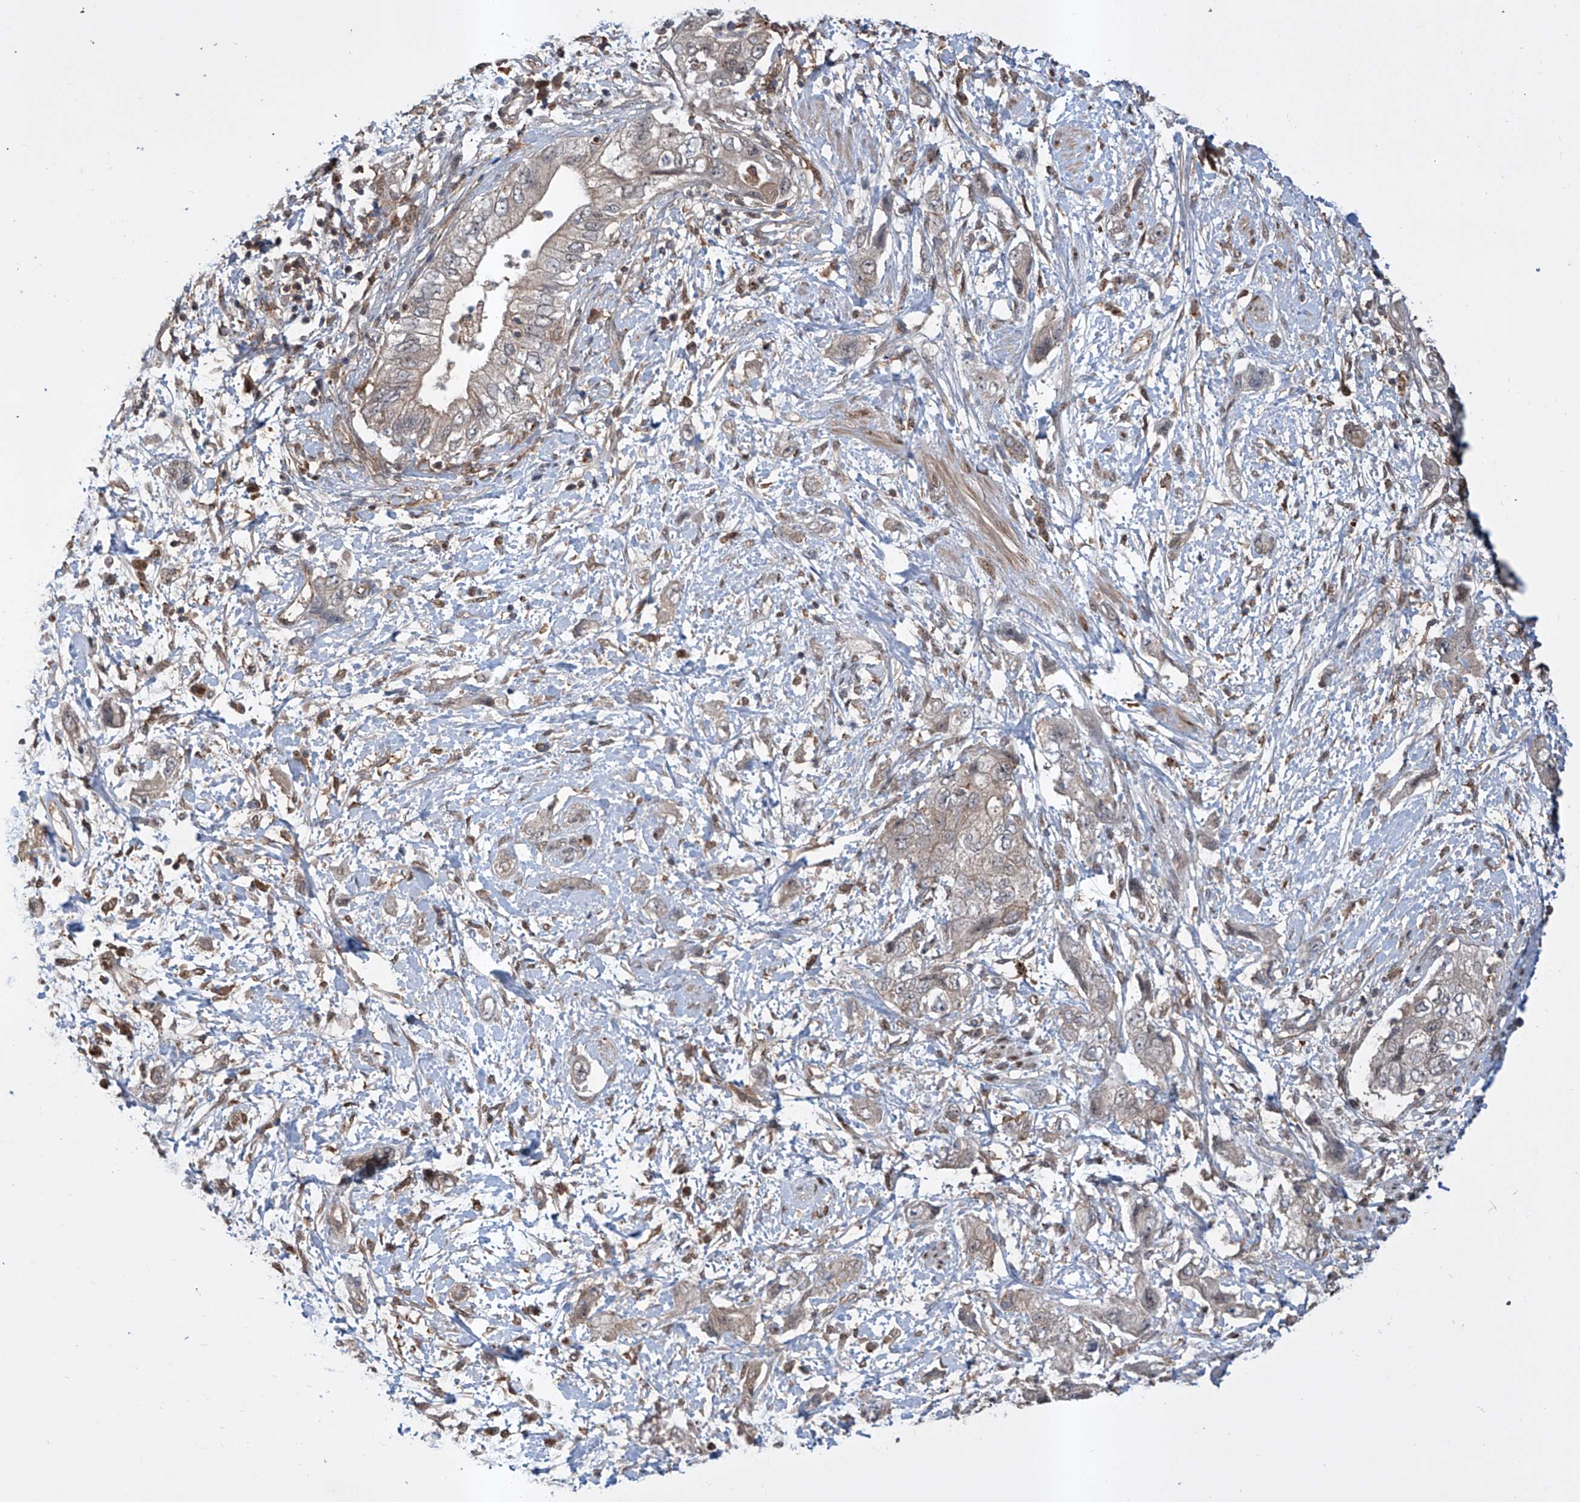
{"staining": {"intensity": "weak", "quantity": "25%-75%", "location": "cytoplasmic/membranous"}, "tissue": "pancreatic cancer", "cell_type": "Tumor cells", "image_type": "cancer", "snomed": [{"axis": "morphology", "description": "Adenocarcinoma, NOS"}, {"axis": "topography", "description": "Pancreas"}], "caption": "A low amount of weak cytoplasmic/membranous expression is present in about 25%-75% of tumor cells in pancreatic adenocarcinoma tissue.", "gene": "HOXC8", "patient": {"sex": "female", "age": 73}}